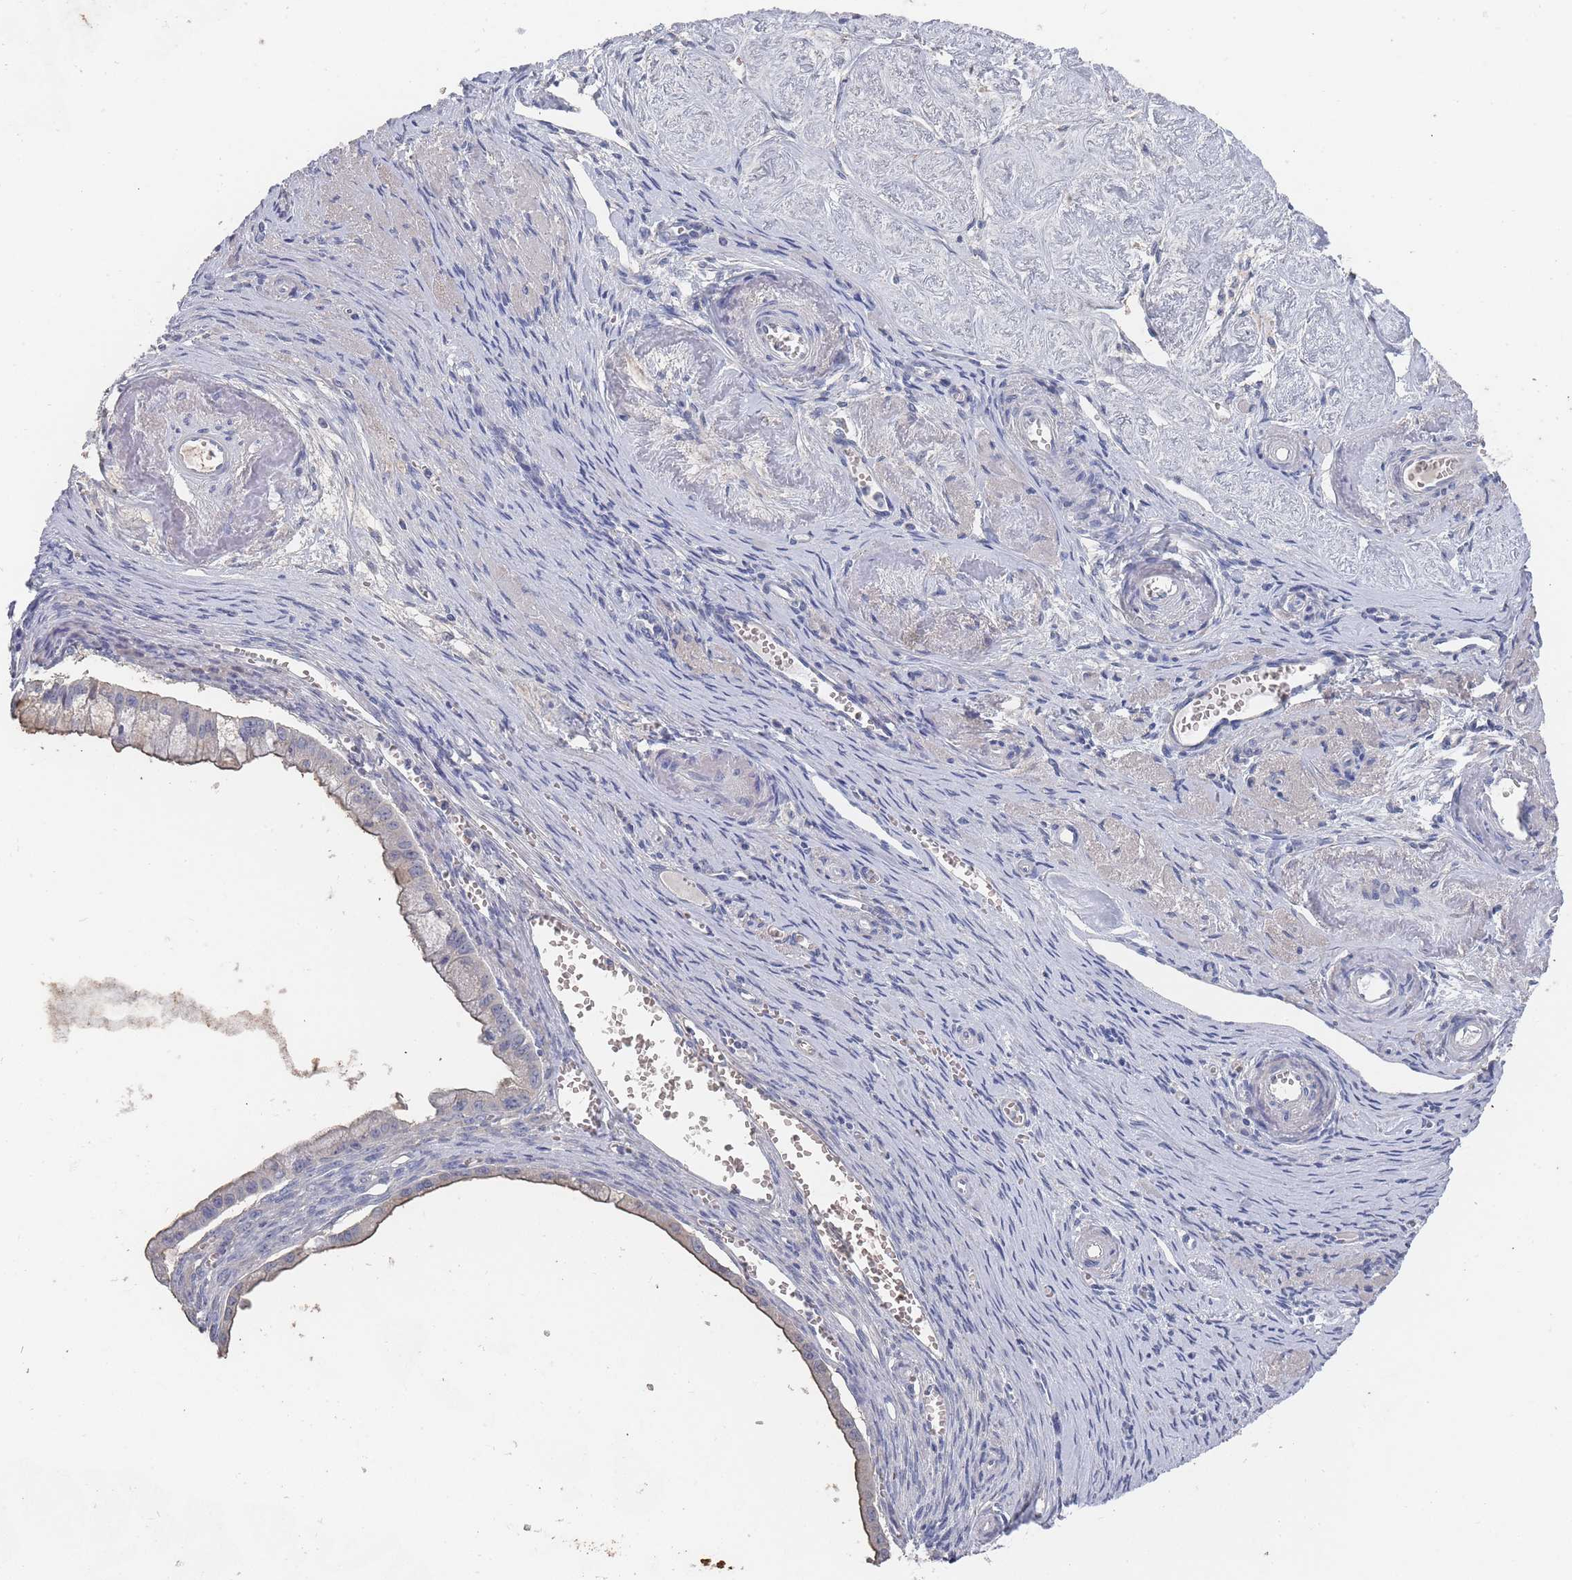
{"staining": {"intensity": "negative", "quantity": "none", "location": "none"}, "tissue": "ovarian cancer", "cell_type": "Tumor cells", "image_type": "cancer", "snomed": [{"axis": "morphology", "description": "Cystadenocarcinoma, mucinous, NOS"}, {"axis": "topography", "description": "Ovary"}], "caption": "Immunohistochemical staining of human ovarian cancer shows no significant positivity in tumor cells.", "gene": "ACAD11", "patient": {"sex": "female", "age": 59}}